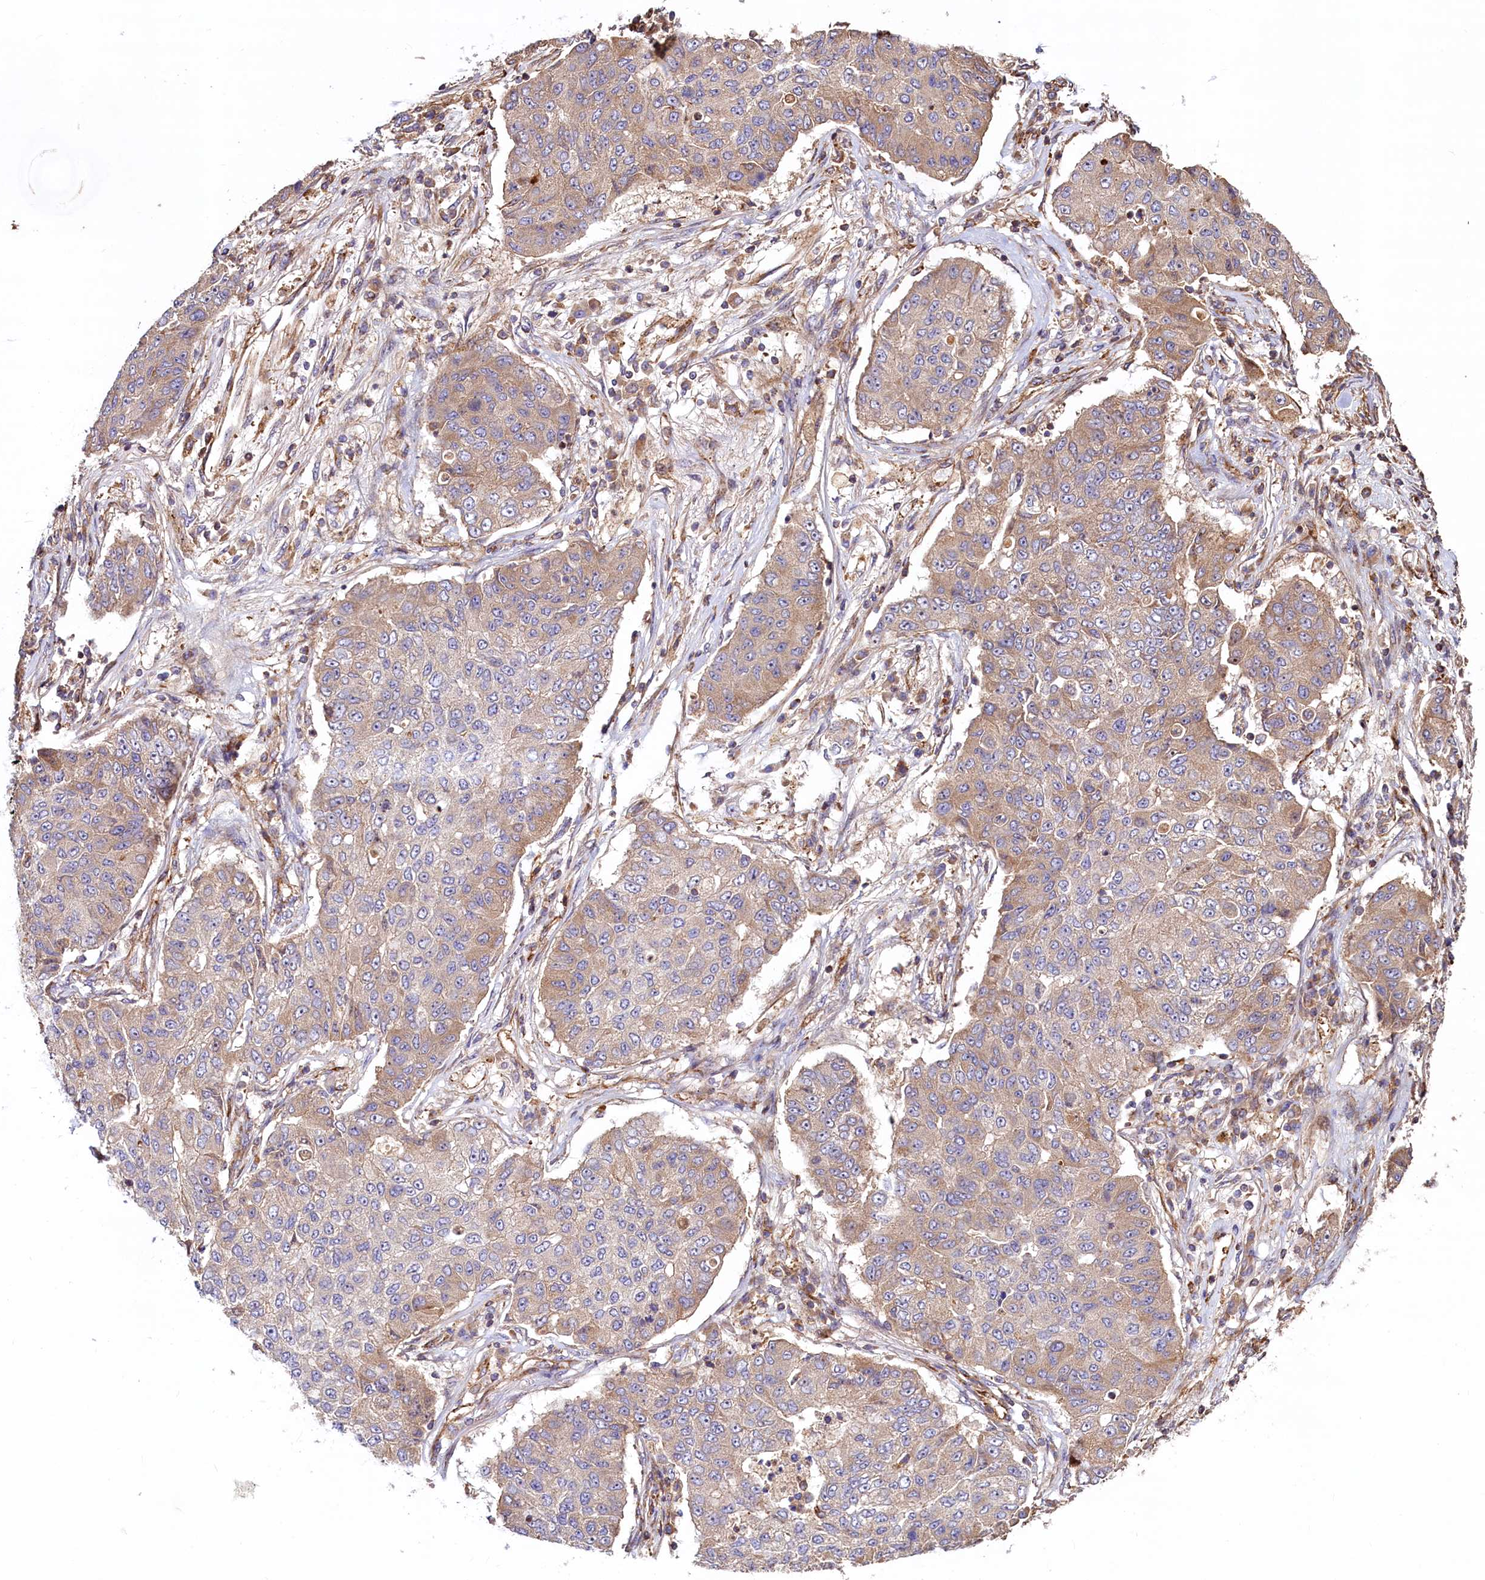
{"staining": {"intensity": "moderate", "quantity": "<25%", "location": "cytoplasmic/membranous"}, "tissue": "lung cancer", "cell_type": "Tumor cells", "image_type": "cancer", "snomed": [{"axis": "morphology", "description": "Squamous cell carcinoma, NOS"}, {"axis": "topography", "description": "Lung"}], "caption": "Protein expression analysis of lung squamous cell carcinoma displays moderate cytoplasmic/membranous positivity in about <25% of tumor cells.", "gene": "KLHDC4", "patient": {"sex": "male", "age": 74}}